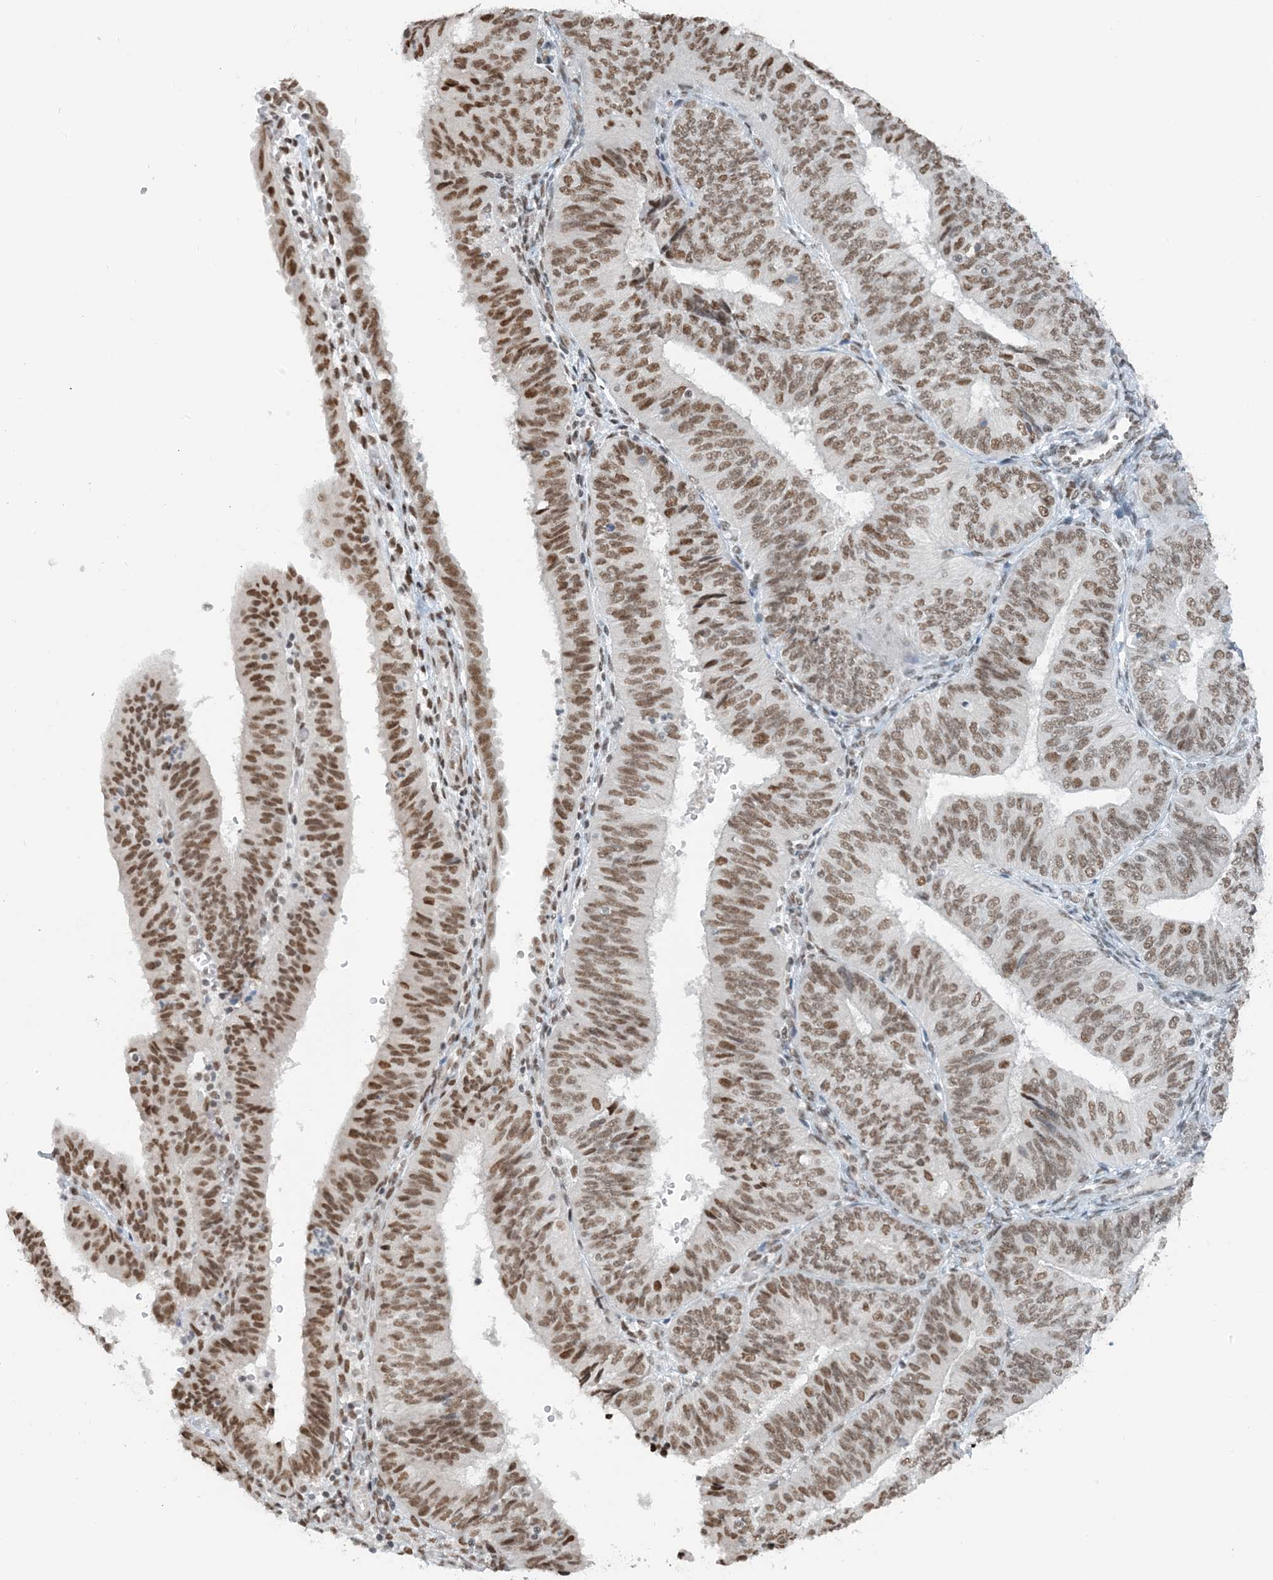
{"staining": {"intensity": "moderate", "quantity": ">75%", "location": "nuclear"}, "tissue": "endometrial cancer", "cell_type": "Tumor cells", "image_type": "cancer", "snomed": [{"axis": "morphology", "description": "Adenocarcinoma, NOS"}, {"axis": "topography", "description": "Endometrium"}], "caption": "A micrograph of human endometrial cancer (adenocarcinoma) stained for a protein displays moderate nuclear brown staining in tumor cells.", "gene": "ZNF500", "patient": {"sex": "female", "age": 58}}